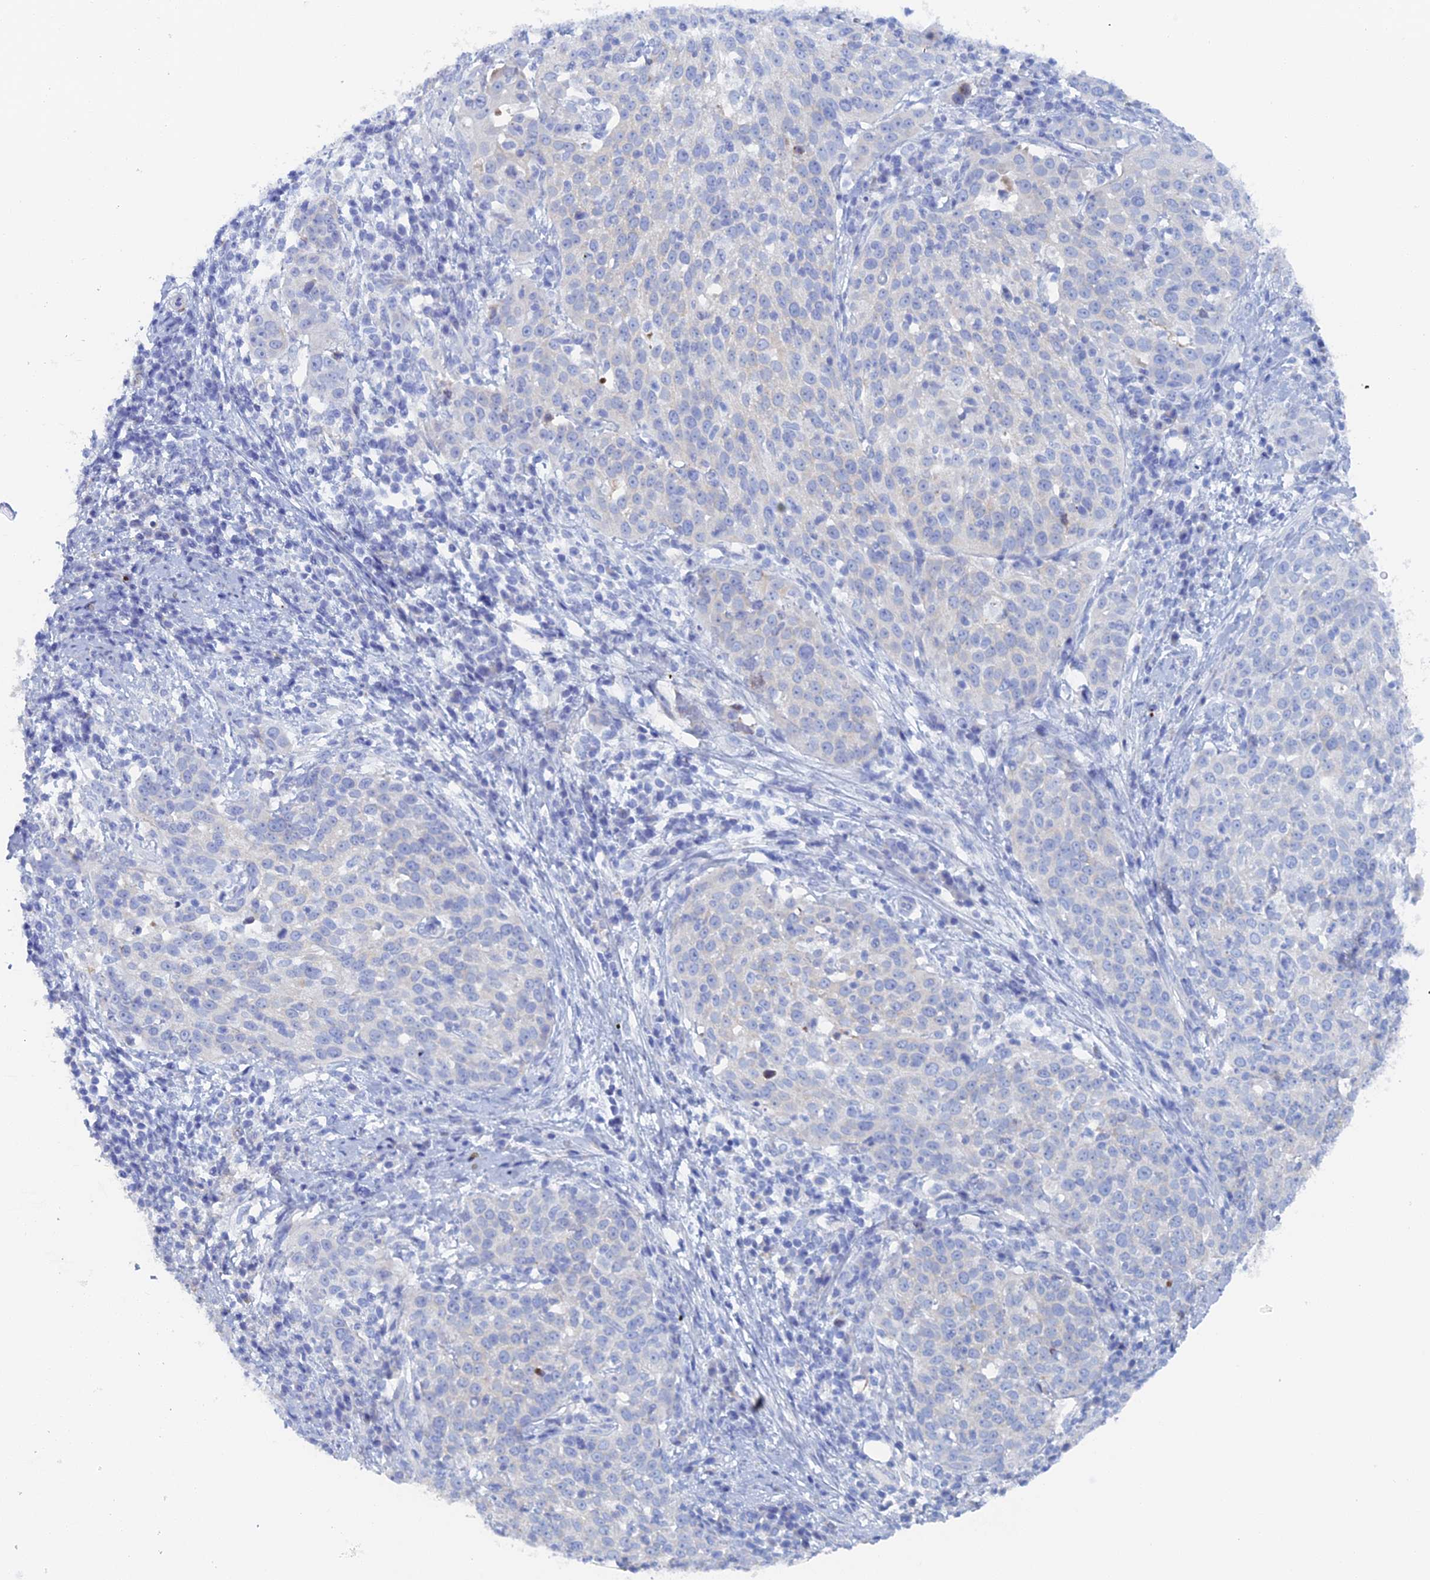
{"staining": {"intensity": "negative", "quantity": "none", "location": "none"}, "tissue": "cervical cancer", "cell_type": "Tumor cells", "image_type": "cancer", "snomed": [{"axis": "morphology", "description": "Squamous cell carcinoma, NOS"}, {"axis": "topography", "description": "Cervix"}], "caption": "There is no significant expression in tumor cells of cervical cancer (squamous cell carcinoma).", "gene": "COG7", "patient": {"sex": "female", "age": 57}}